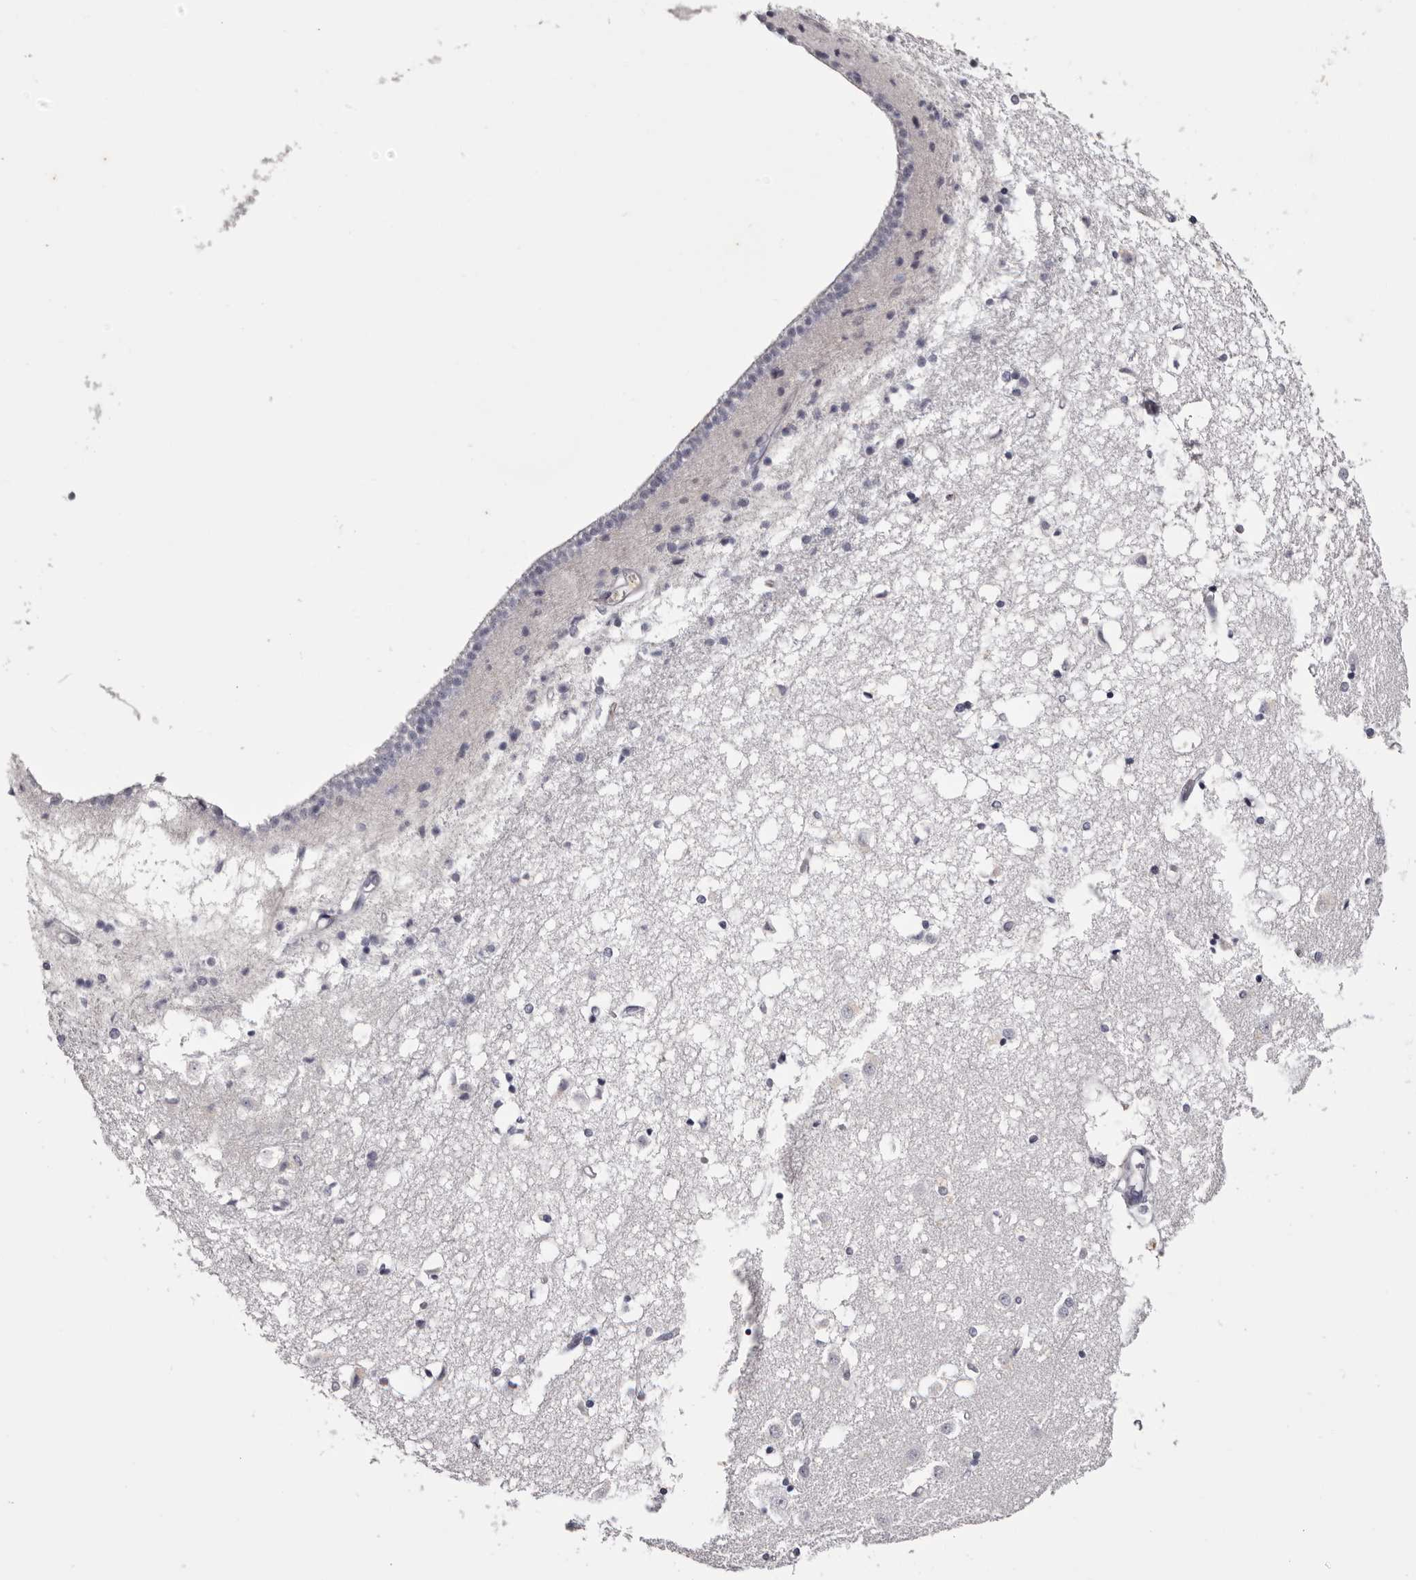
{"staining": {"intensity": "negative", "quantity": "none", "location": "none"}, "tissue": "caudate", "cell_type": "Glial cells", "image_type": "normal", "snomed": [{"axis": "morphology", "description": "Normal tissue, NOS"}, {"axis": "topography", "description": "Lateral ventricle wall"}], "caption": "DAB (3,3'-diaminobenzidine) immunohistochemical staining of benign caudate reveals no significant expression in glial cells.", "gene": "CA6", "patient": {"sex": "male", "age": 45}}